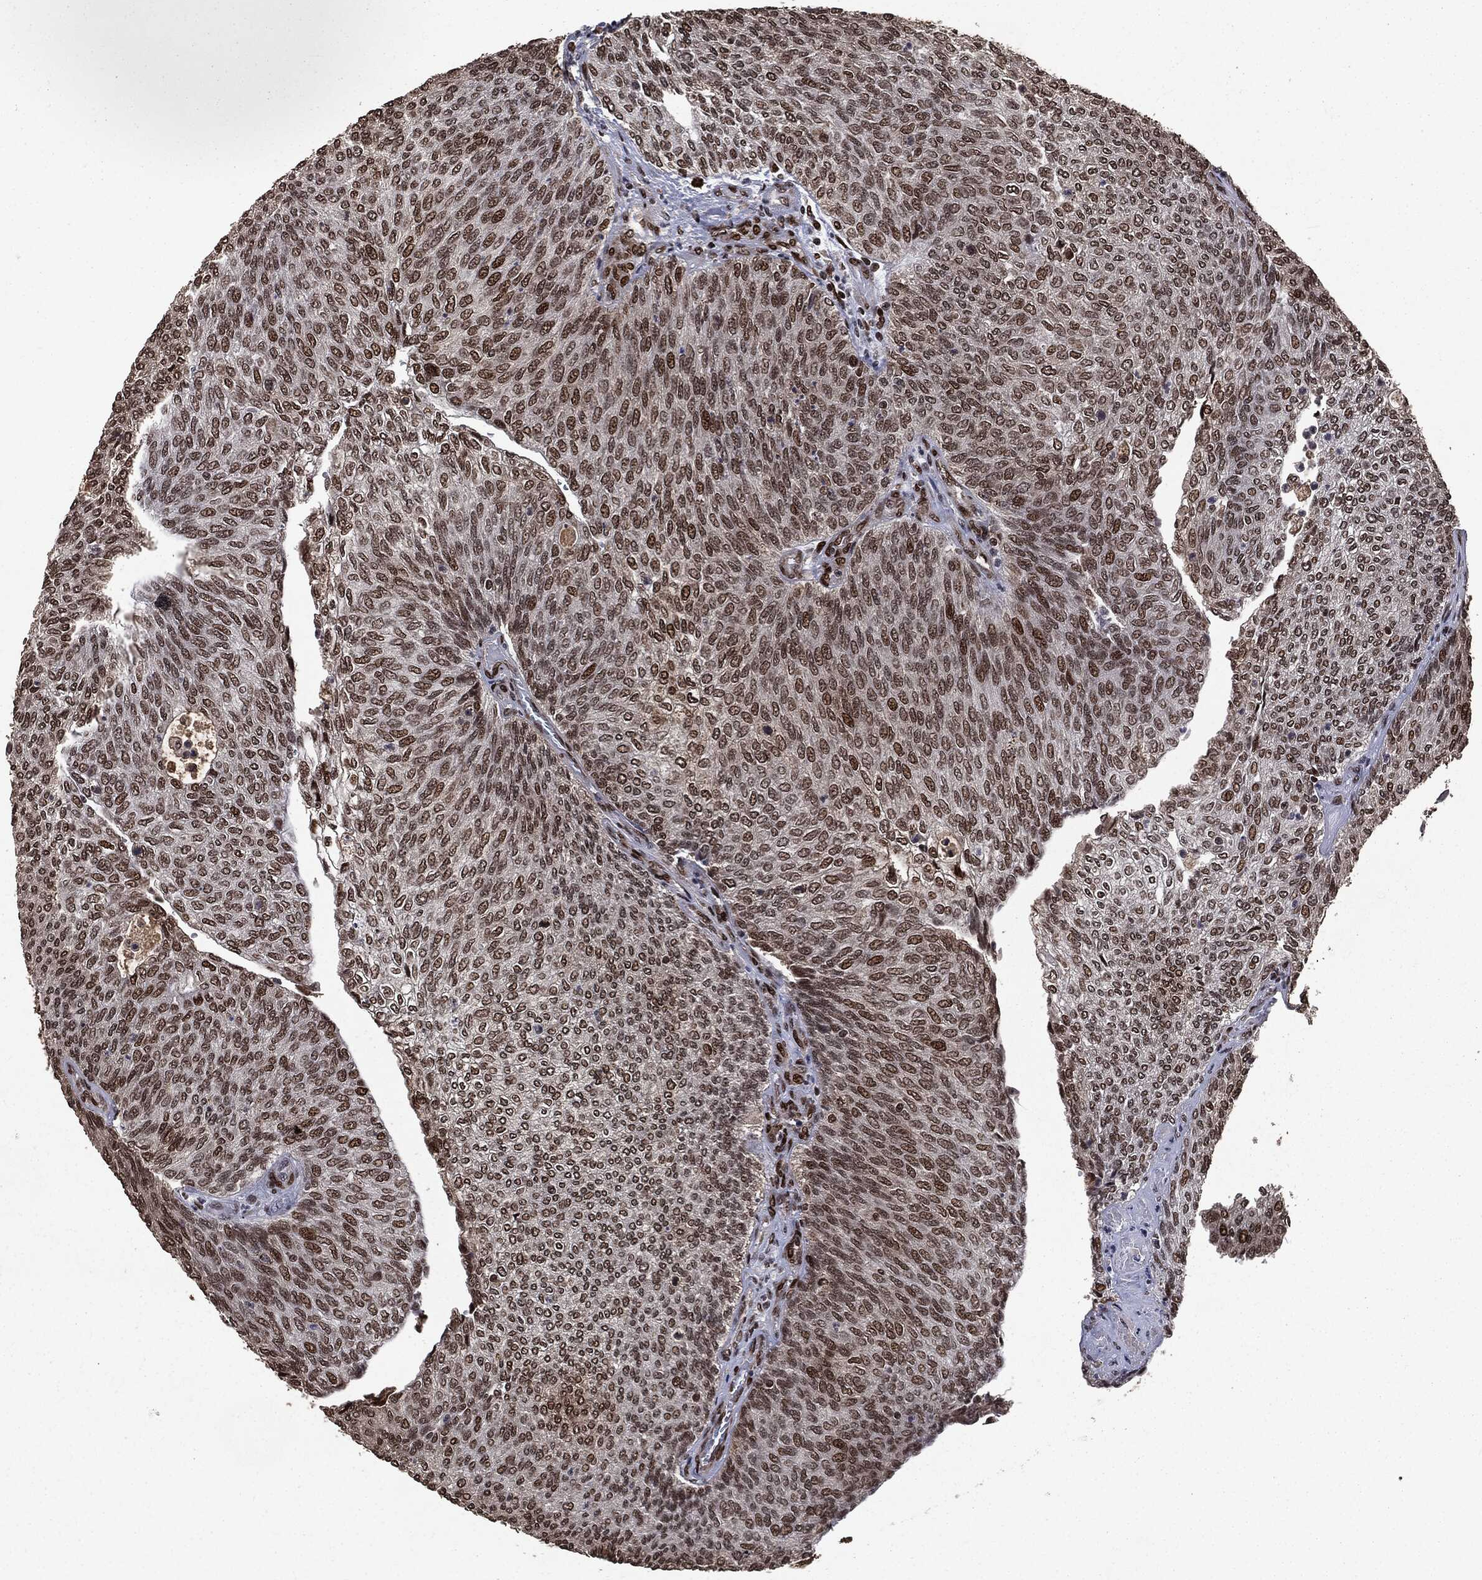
{"staining": {"intensity": "strong", "quantity": "25%-75%", "location": "nuclear"}, "tissue": "urothelial cancer", "cell_type": "Tumor cells", "image_type": "cancer", "snomed": [{"axis": "morphology", "description": "Urothelial carcinoma, High grade"}, {"axis": "topography", "description": "Urinary bladder"}], "caption": "The image shows a brown stain indicating the presence of a protein in the nuclear of tumor cells in high-grade urothelial carcinoma.", "gene": "DVL2", "patient": {"sex": "female", "age": 79}}